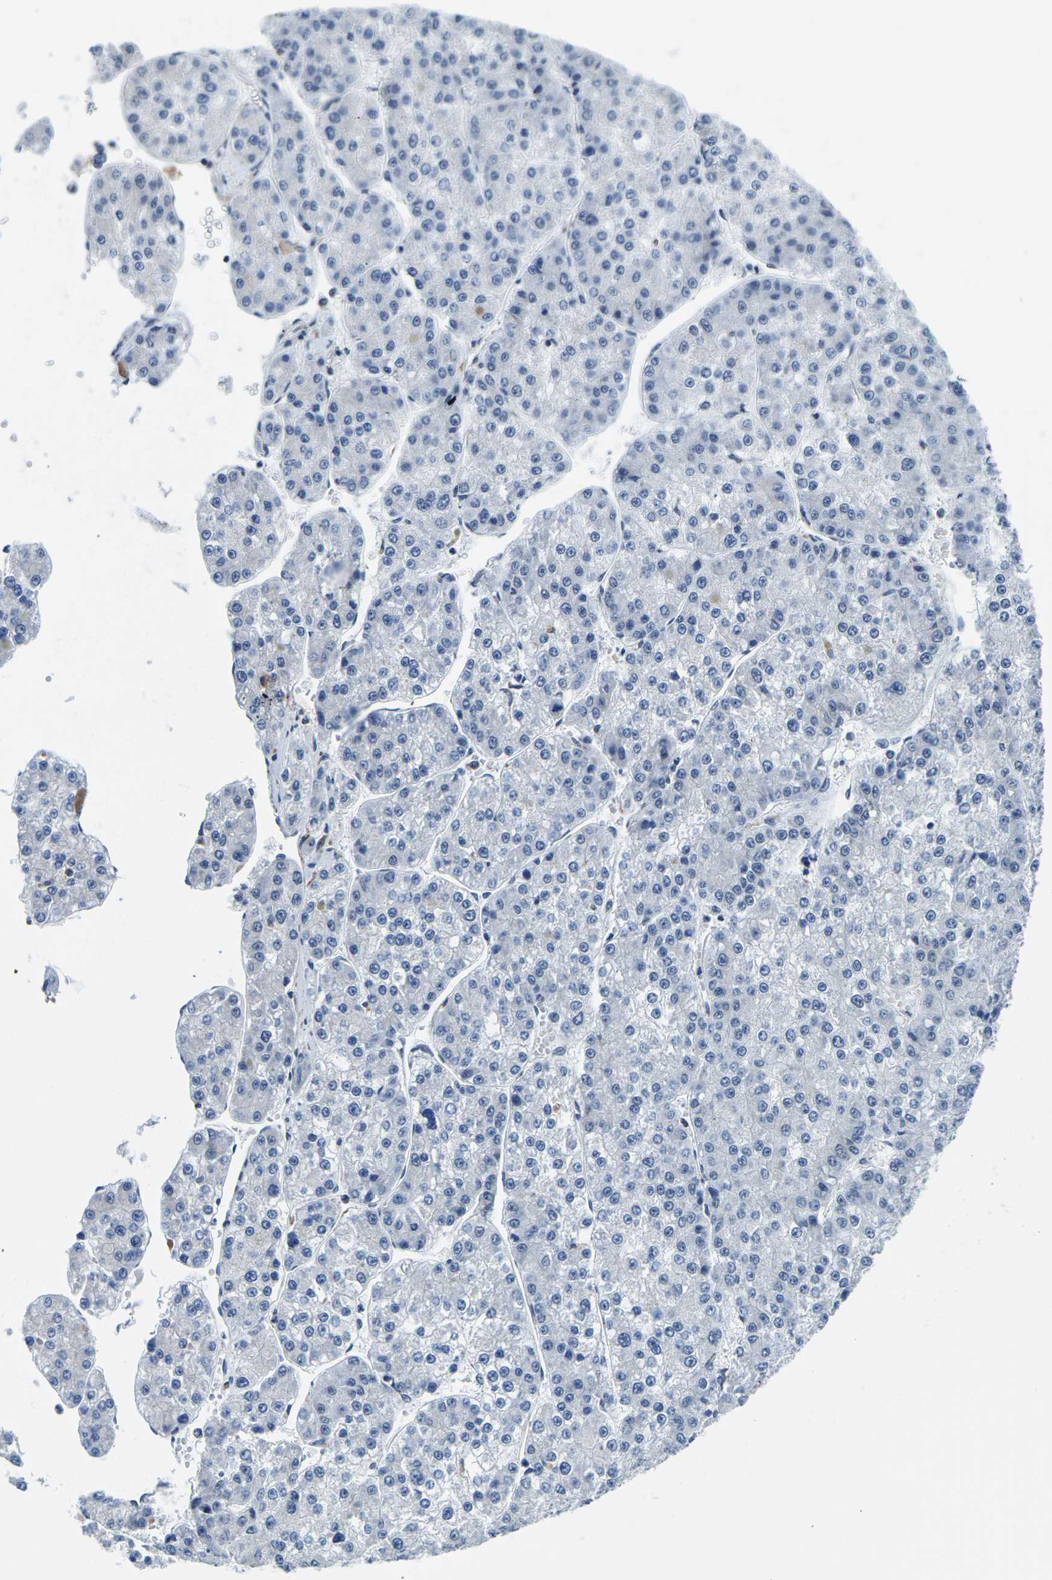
{"staining": {"intensity": "negative", "quantity": "none", "location": "none"}, "tissue": "liver cancer", "cell_type": "Tumor cells", "image_type": "cancer", "snomed": [{"axis": "morphology", "description": "Carcinoma, Hepatocellular, NOS"}, {"axis": "topography", "description": "Liver"}], "caption": "This is an immunohistochemistry (IHC) image of human hepatocellular carcinoma (liver). There is no staining in tumor cells.", "gene": "BNIP3L", "patient": {"sex": "female", "age": 73}}